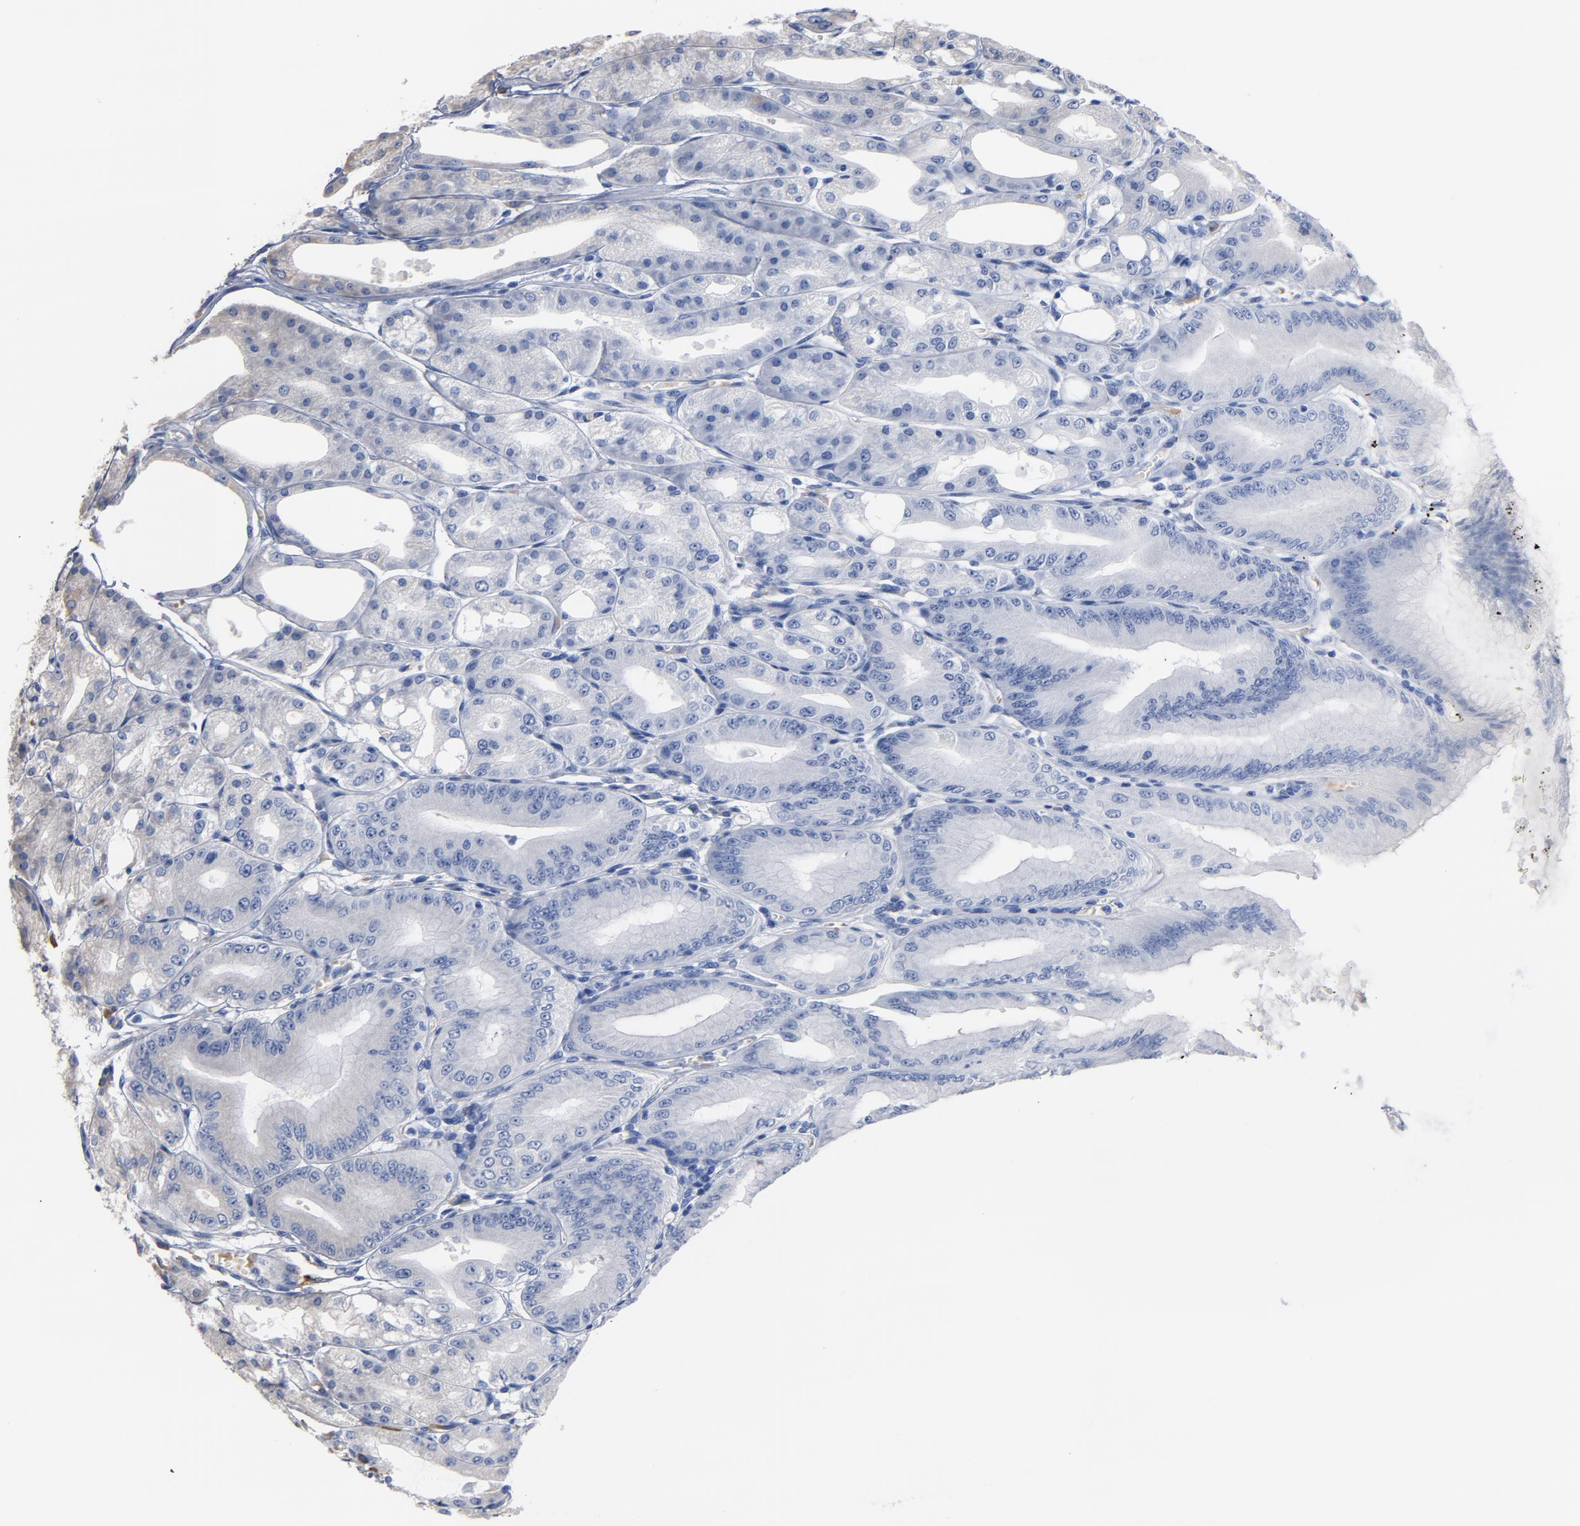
{"staining": {"intensity": "negative", "quantity": "none", "location": "none"}, "tissue": "stomach", "cell_type": "Glandular cells", "image_type": "normal", "snomed": [{"axis": "morphology", "description": "Normal tissue, NOS"}, {"axis": "topography", "description": "Stomach, lower"}], "caption": "Histopathology image shows no protein positivity in glandular cells of unremarkable stomach. The staining was performed using DAB to visualize the protein expression in brown, while the nuclei were stained in blue with hematoxylin (Magnification: 20x).", "gene": "TLR4", "patient": {"sex": "male", "age": 71}}